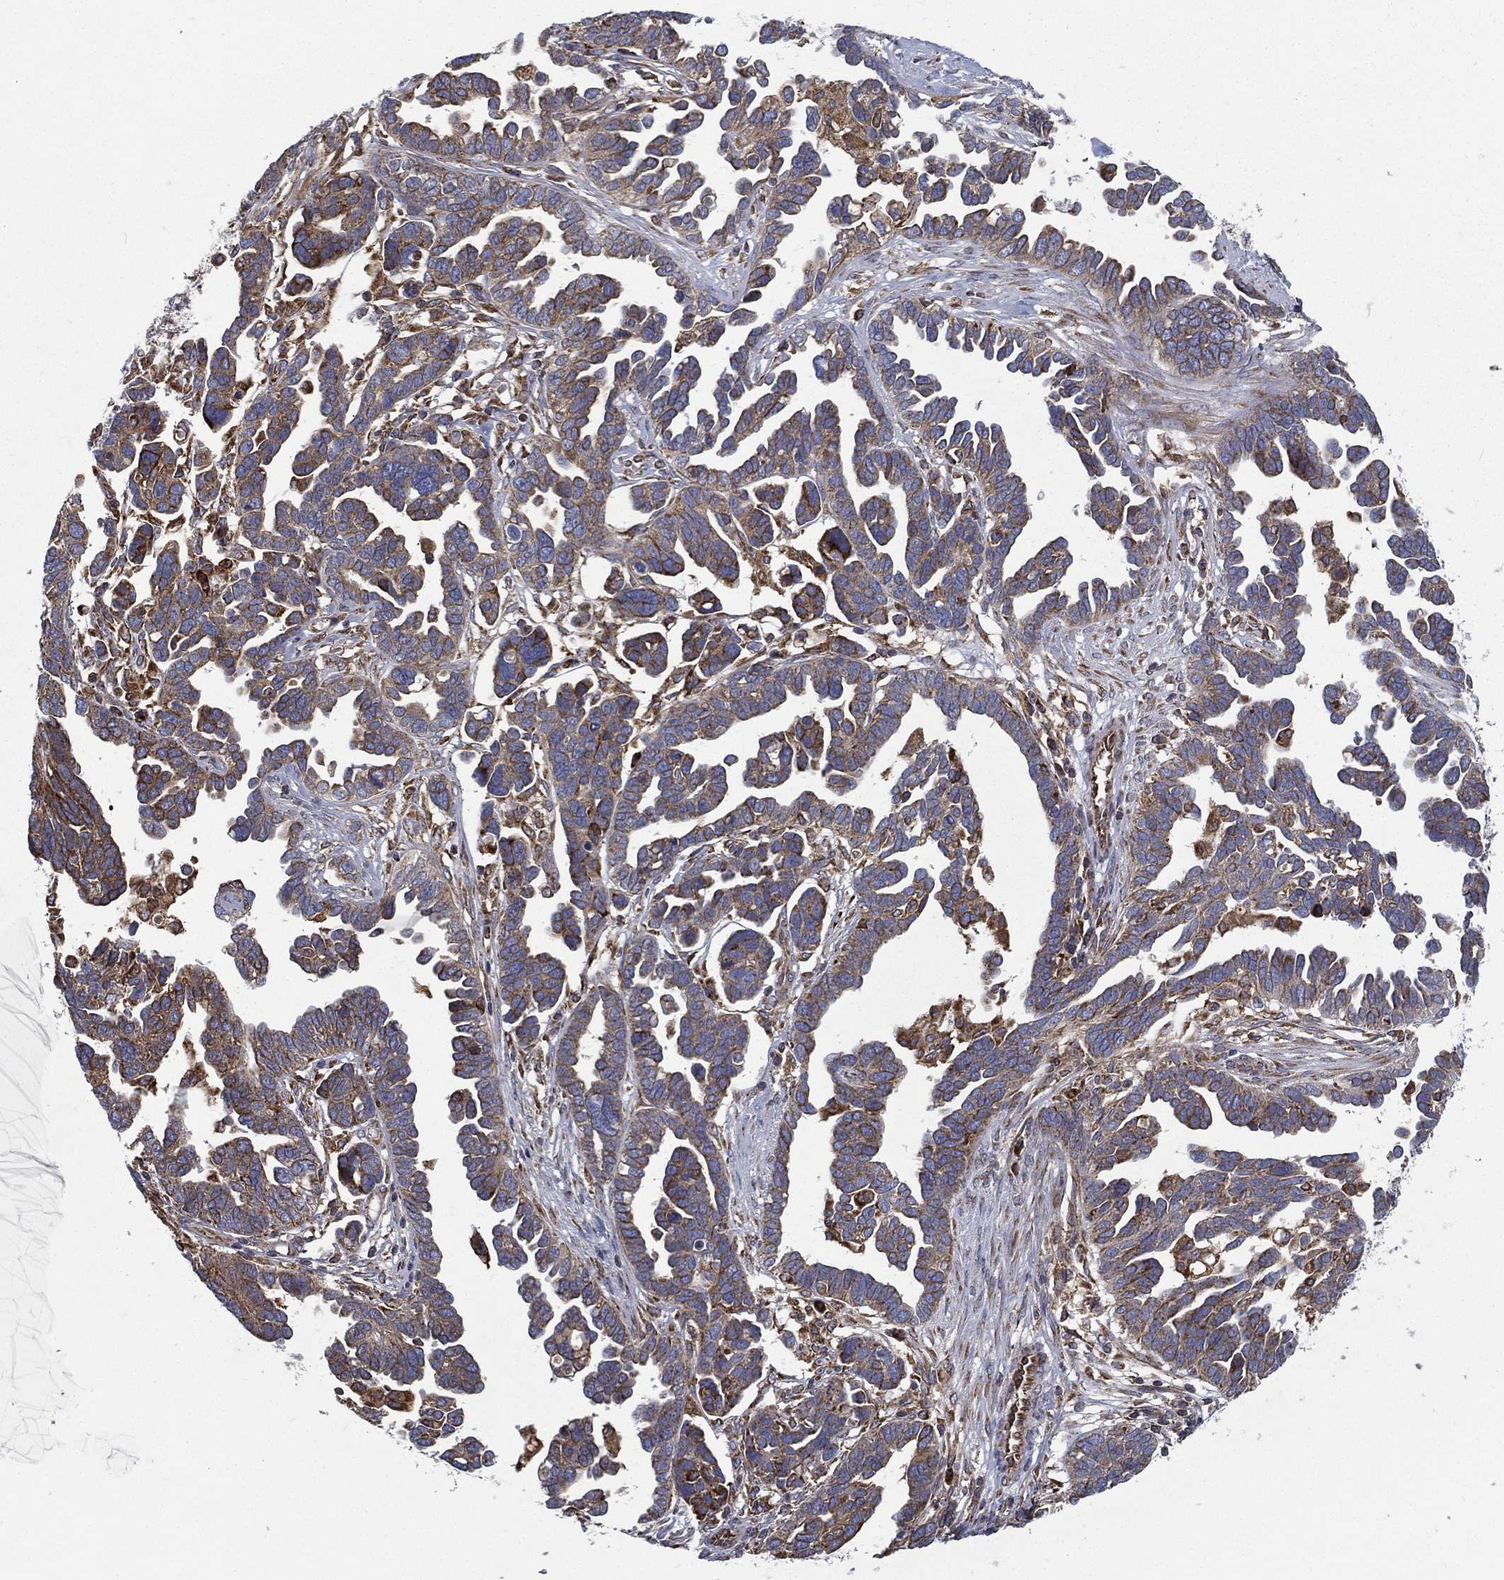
{"staining": {"intensity": "moderate", "quantity": ">75%", "location": "cytoplasmic/membranous"}, "tissue": "ovarian cancer", "cell_type": "Tumor cells", "image_type": "cancer", "snomed": [{"axis": "morphology", "description": "Cystadenocarcinoma, serous, NOS"}, {"axis": "topography", "description": "Ovary"}], "caption": "Serous cystadenocarcinoma (ovarian) stained with a brown dye displays moderate cytoplasmic/membranous positive expression in approximately >75% of tumor cells.", "gene": "MT-CYB", "patient": {"sex": "female", "age": 54}}